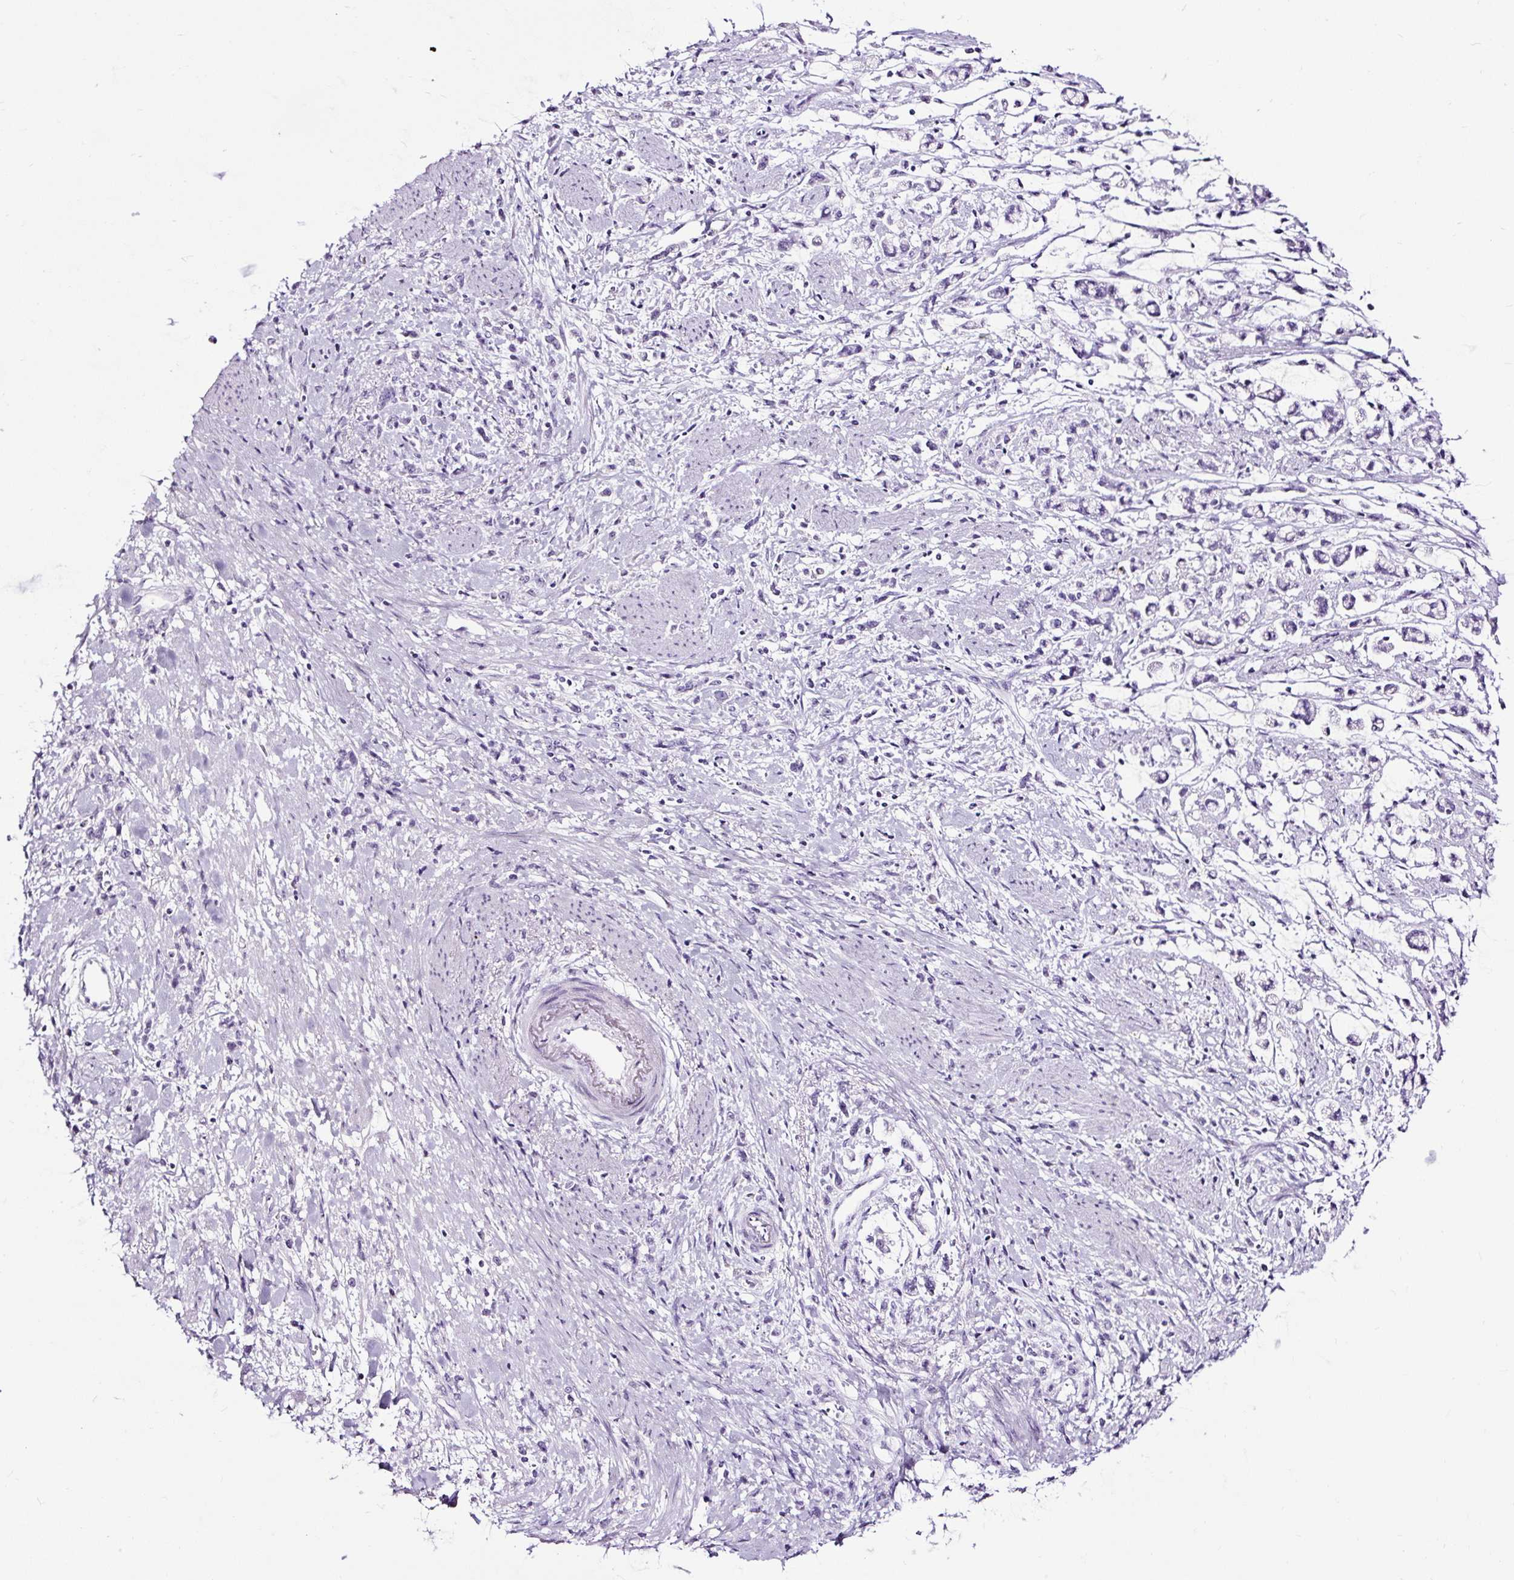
{"staining": {"intensity": "negative", "quantity": "none", "location": "none"}, "tissue": "stomach cancer", "cell_type": "Tumor cells", "image_type": "cancer", "snomed": [{"axis": "morphology", "description": "Adenocarcinoma, NOS"}, {"axis": "topography", "description": "Stomach"}], "caption": "An immunohistochemistry (IHC) histopathology image of adenocarcinoma (stomach) is shown. There is no staining in tumor cells of adenocarcinoma (stomach).", "gene": "NPHS2", "patient": {"sex": "female", "age": 60}}